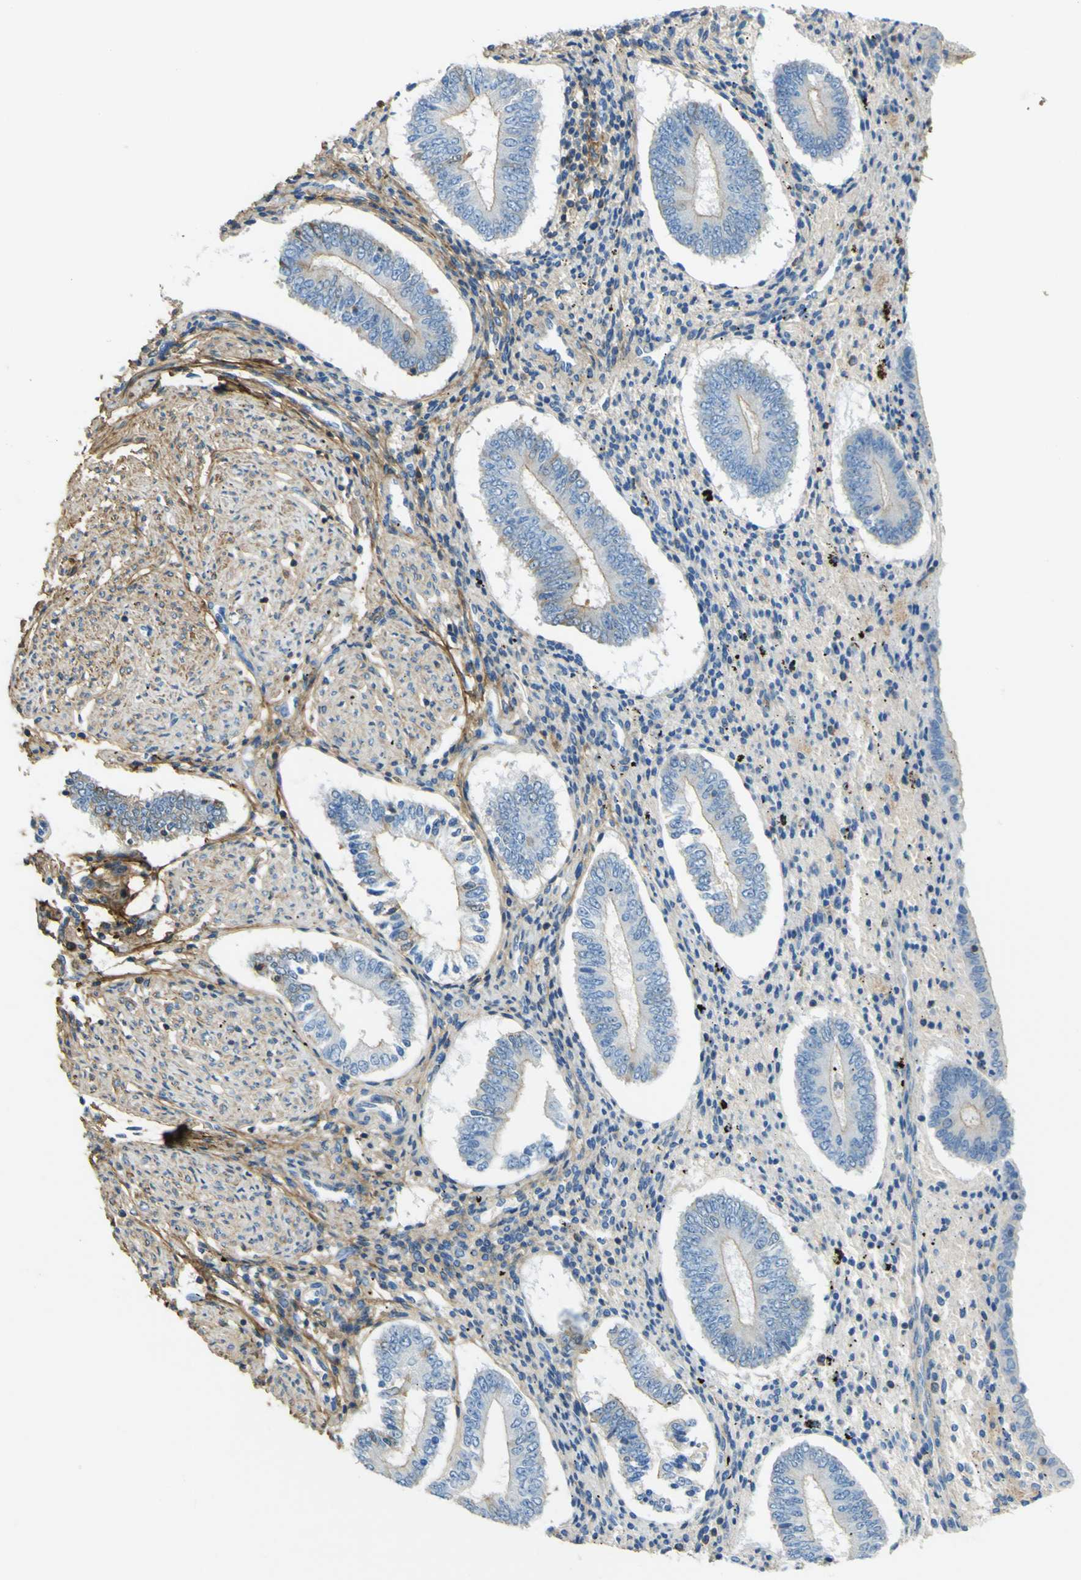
{"staining": {"intensity": "weak", "quantity": "25%-75%", "location": "cytoplasmic/membranous"}, "tissue": "endometrium", "cell_type": "Cells in endometrial stroma", "image_type": "normal", "snomed": [{"axis": "morphology", "description": "Normal tissue, NOS"}, {"axis": "topography", "description": "Endometrium"}], "caption": "Protein expression analysis of benign endometrium exhibits weak cytoplasmic/membranous positivity in about 25%-75% of cells in endometrial stroma.", "gene": "OGN", "patient": {"sex": "female", "age": 42}}